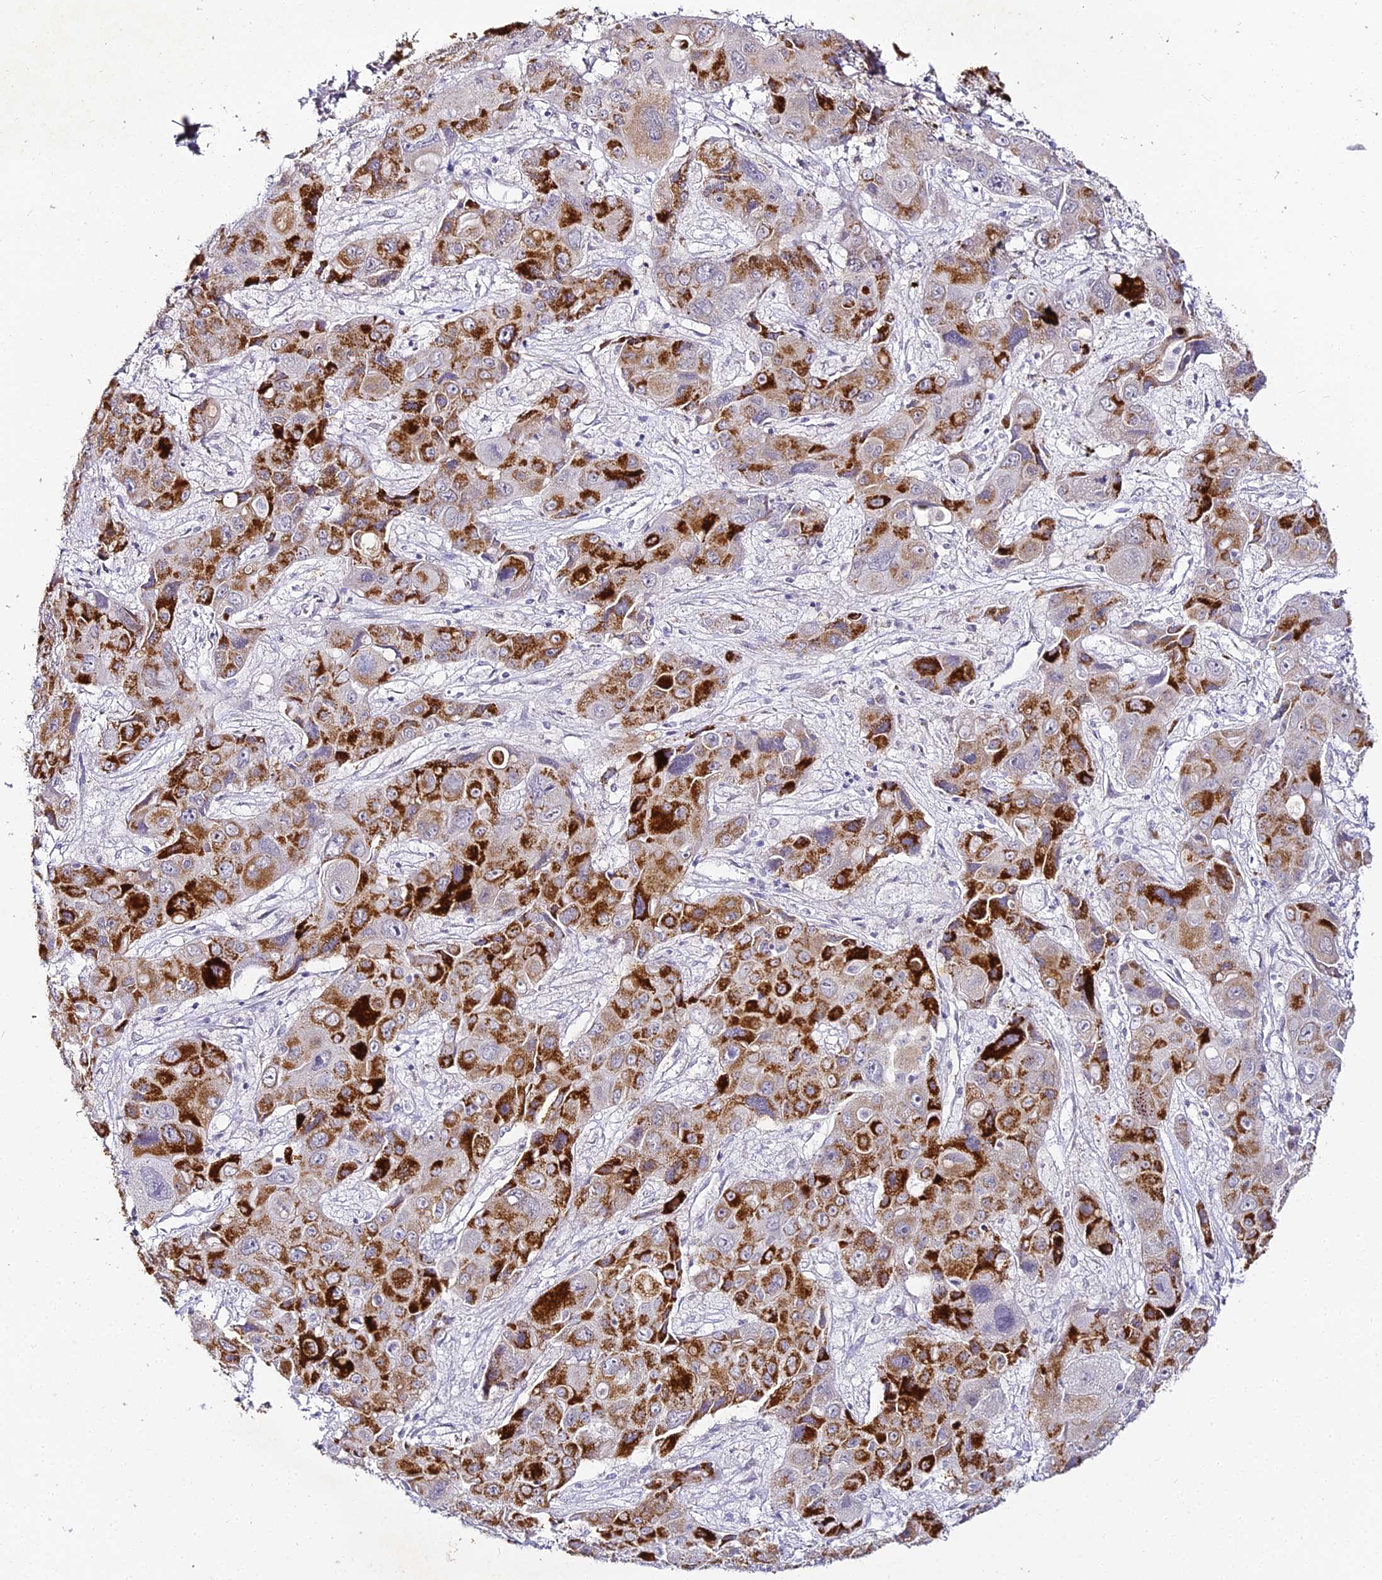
{"staining": {"intensity": "strong", "quantity": ">75%", "location": "cytoplasmic/membranous"}, "tissue": "liver cancer", "cell_type": "Tumor cells", "image_type": "cancer", "snomed": [{"axis": "morphology", "description": "Cholangiocarcinoma"}, {"axis": "topography", "description": "Liver"}], "caption": "Tumor cells show high levels of strong cytoplasmic/membranous expression in about >75% of cells in liver cancer.", "gene": "ALPG", "patient": {"sex": "male", "age": 67}}